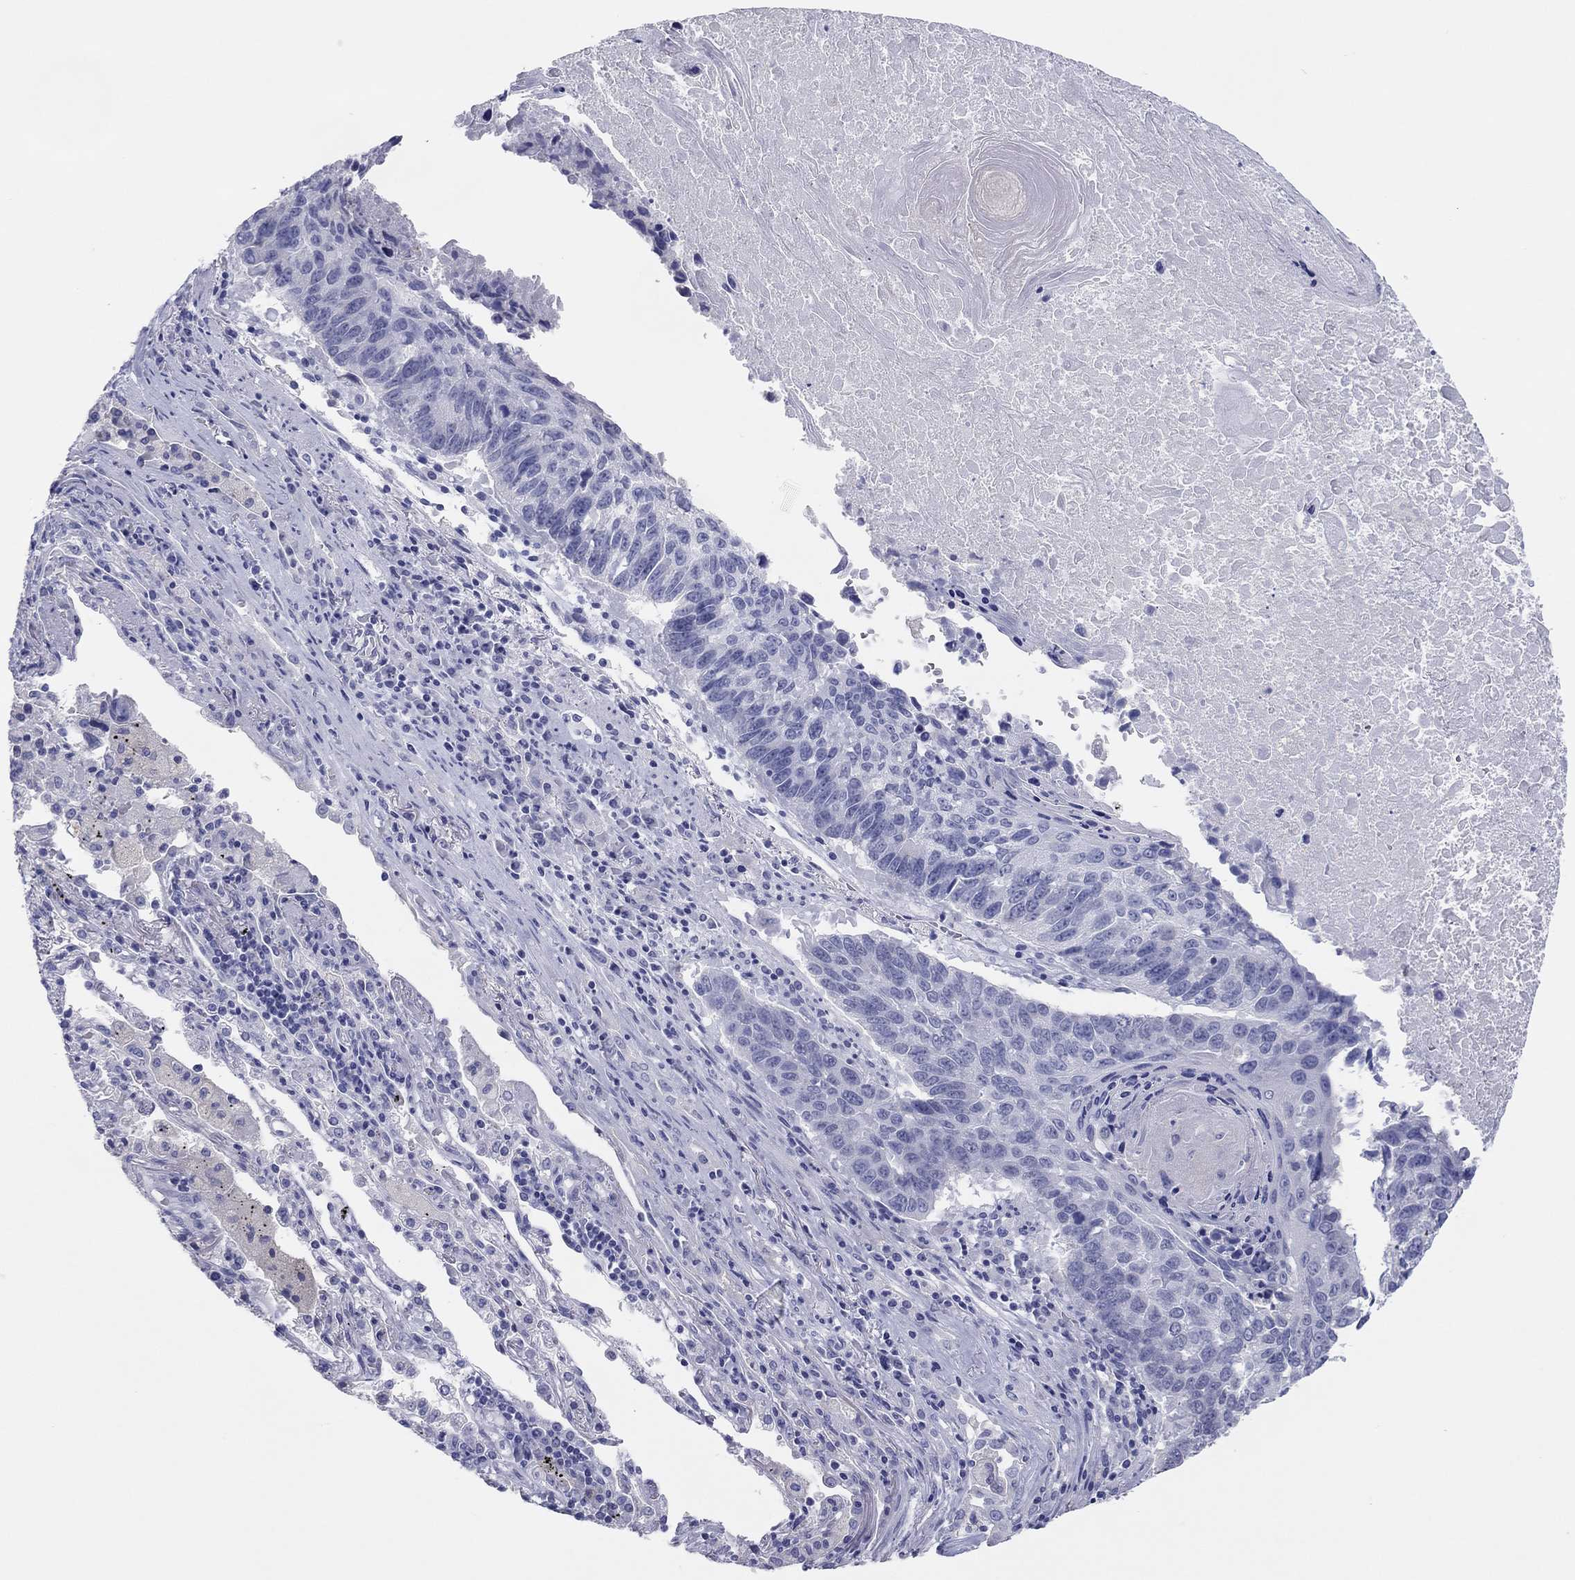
{"staining": {"intensity": "negative", "quantity": "none", "location": "none"}, "tissue": "lung cancer", "cell_type": "Tumor cells", "image_type": "cancer", "snomed": [{"axis": "morphology", "description": "Squamous cell carcinoma, NOS"}, {"axis": "topography", "description": "Lung"}], "caption": "High power microscopy histopathology image of an immunohistochemistry (IHC) histopathology image of lung cancer, revealing no significant expression in tumor cells.", "gene": "ERICH3", "patient": {"sex": "male", "age": 73}}